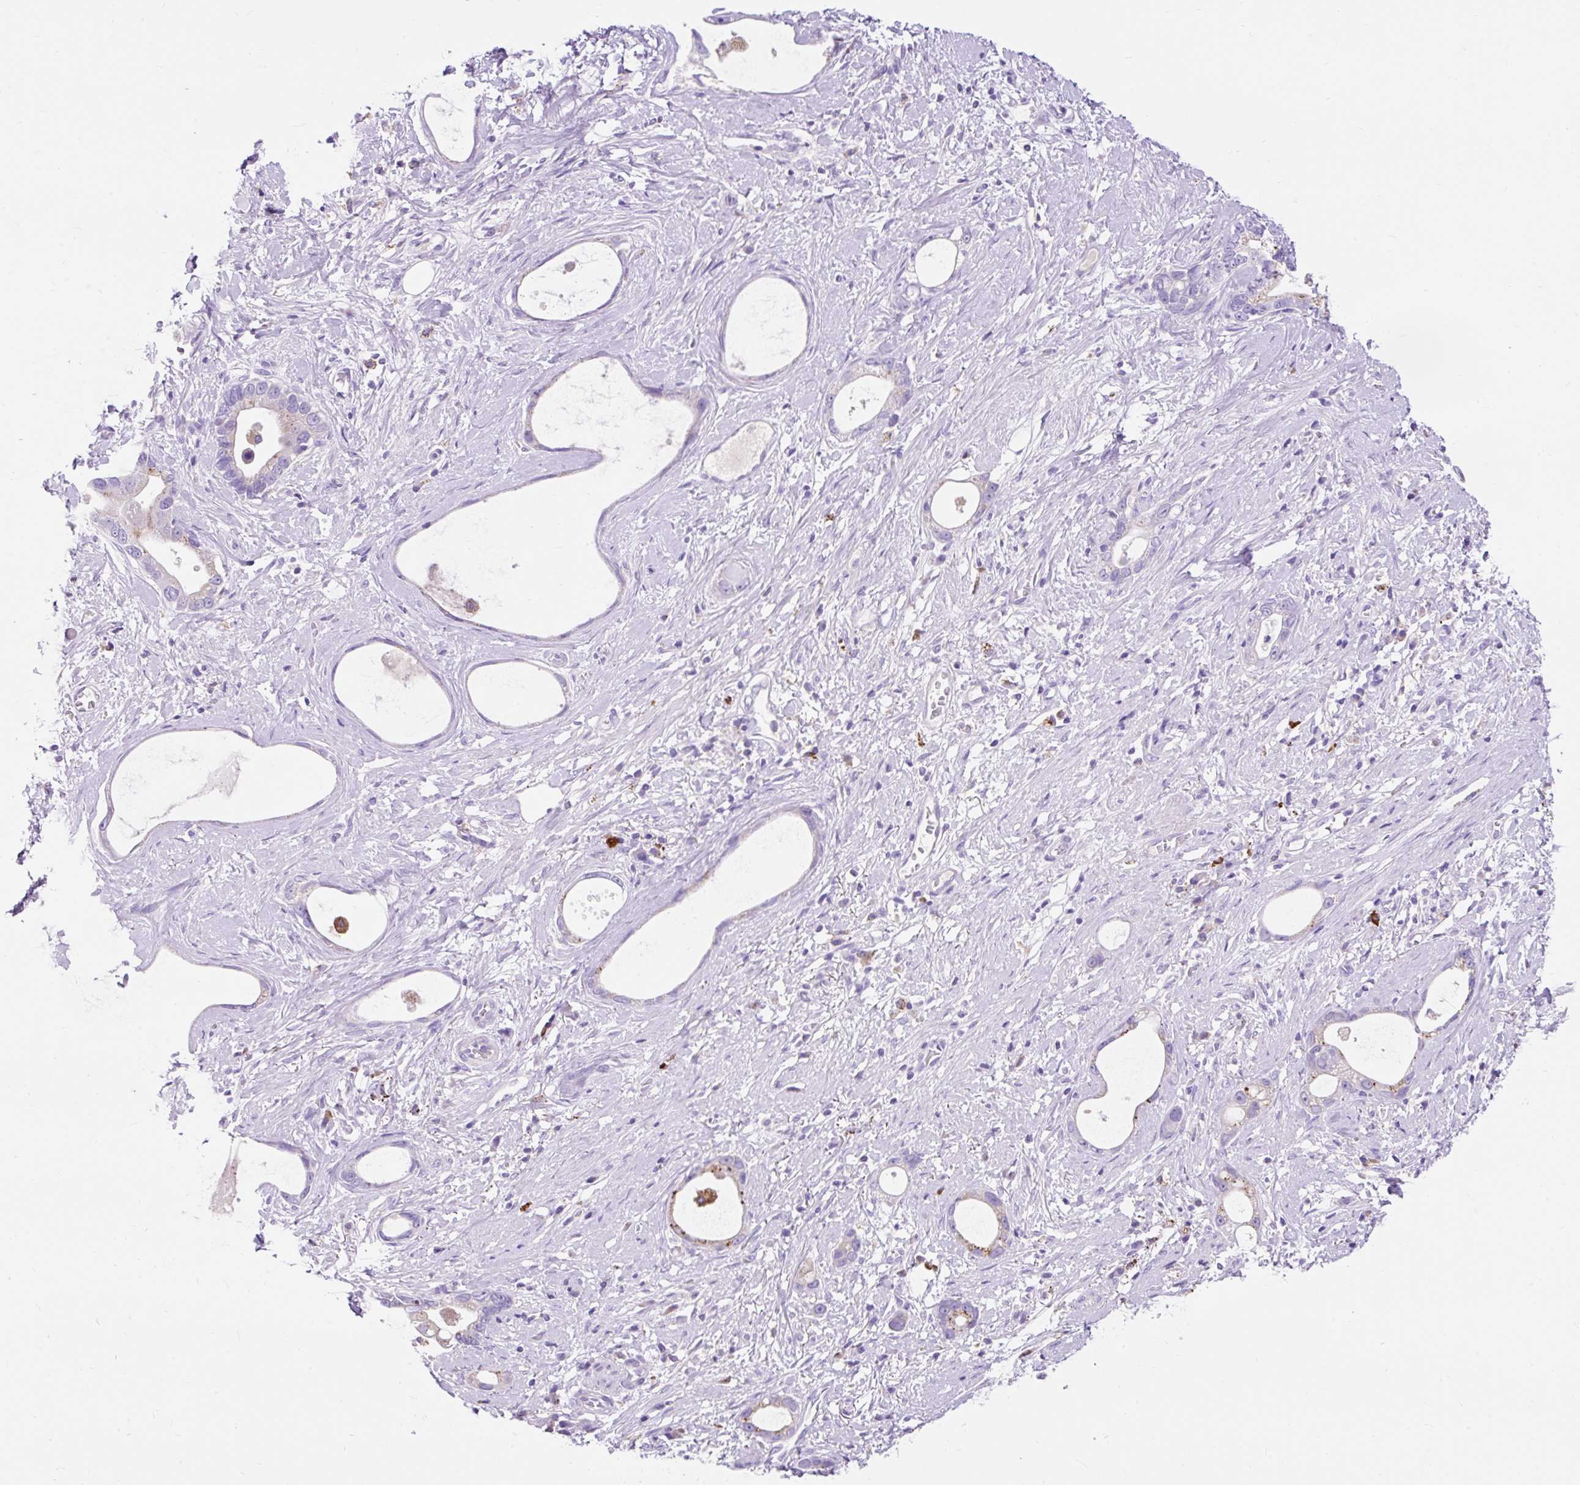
{"staining": {"intensity": "moderate", "quantity": "<25%", "location": "cytoplasmic/membranous"}, "tissue": "stomach cancer", "cell_type": "Tumor cells", "image_type": "cancer", "snomed": [{"axis": "morphology", "description": "Adenocarcinoma, NOS"}, {"axis": "topography", "description": "Stomach"}], "caption": "Human stomach adenocarcinoma stained for a protein (brown) reveals moderate cytoplasmic/membranous positive staining in about <25% of tumor cells.", "gene": "HEXB", "patient": {"sex": "male", "age": 55}}